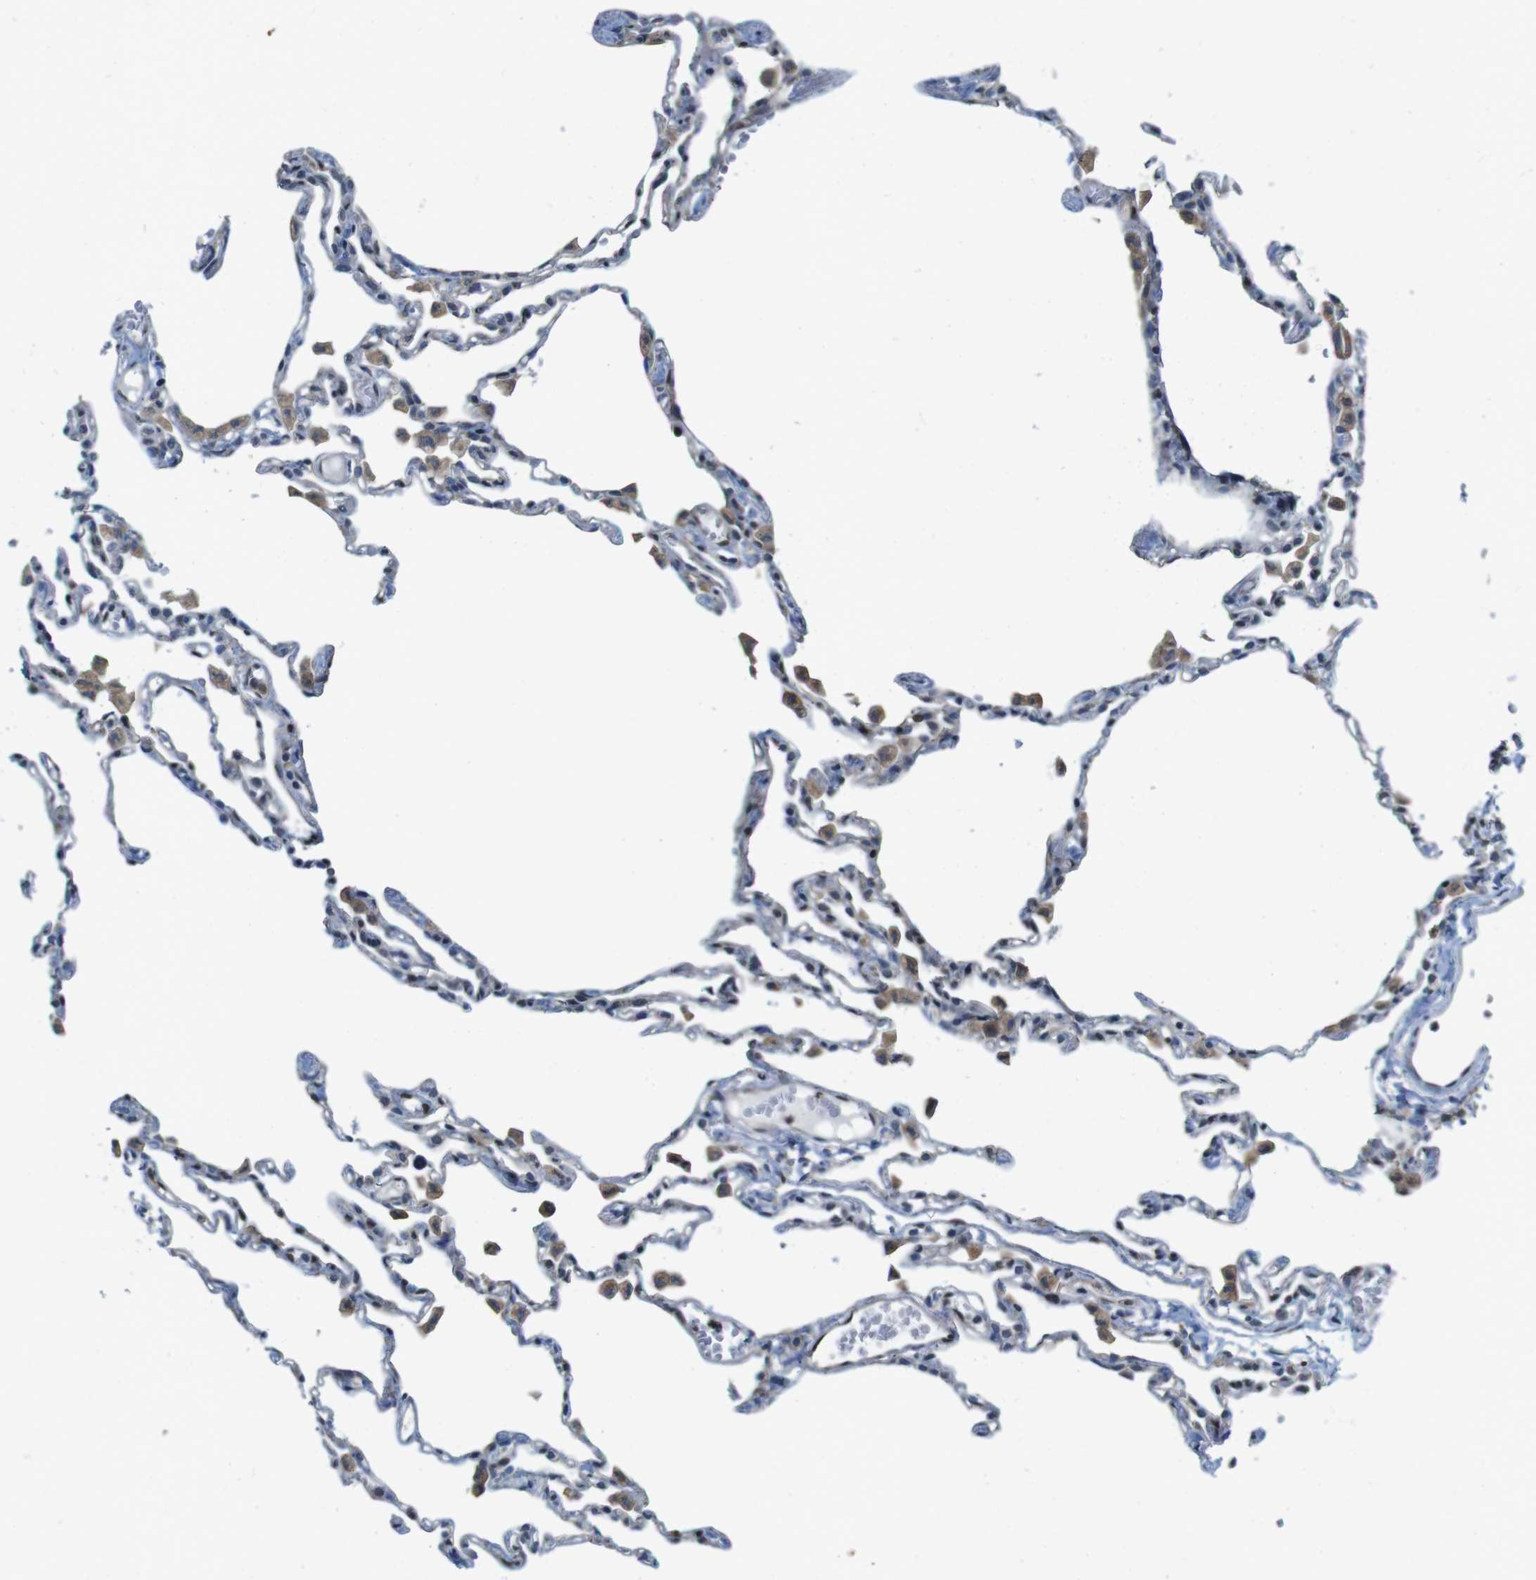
{"staining": {"intensity": "negative", "quantity": "none", "location": "none"}, "tissue": "lung", "cell_type": "Alveolar cells", "image_type": "normal", "snomed": [{"axis": "morphology", "description": "Normal tissue, NOS"}, {"axis": "topography", "description": "Lung"}], "caption": "IHC of benign human lung displays no staining in alveolar cells. (DAB (3,3'-diaminobenzidine) IHC visualized using brightfield microscopy, high magnification).", "gene": "SKI", "patient": {"sex": "female", "age": 49}}